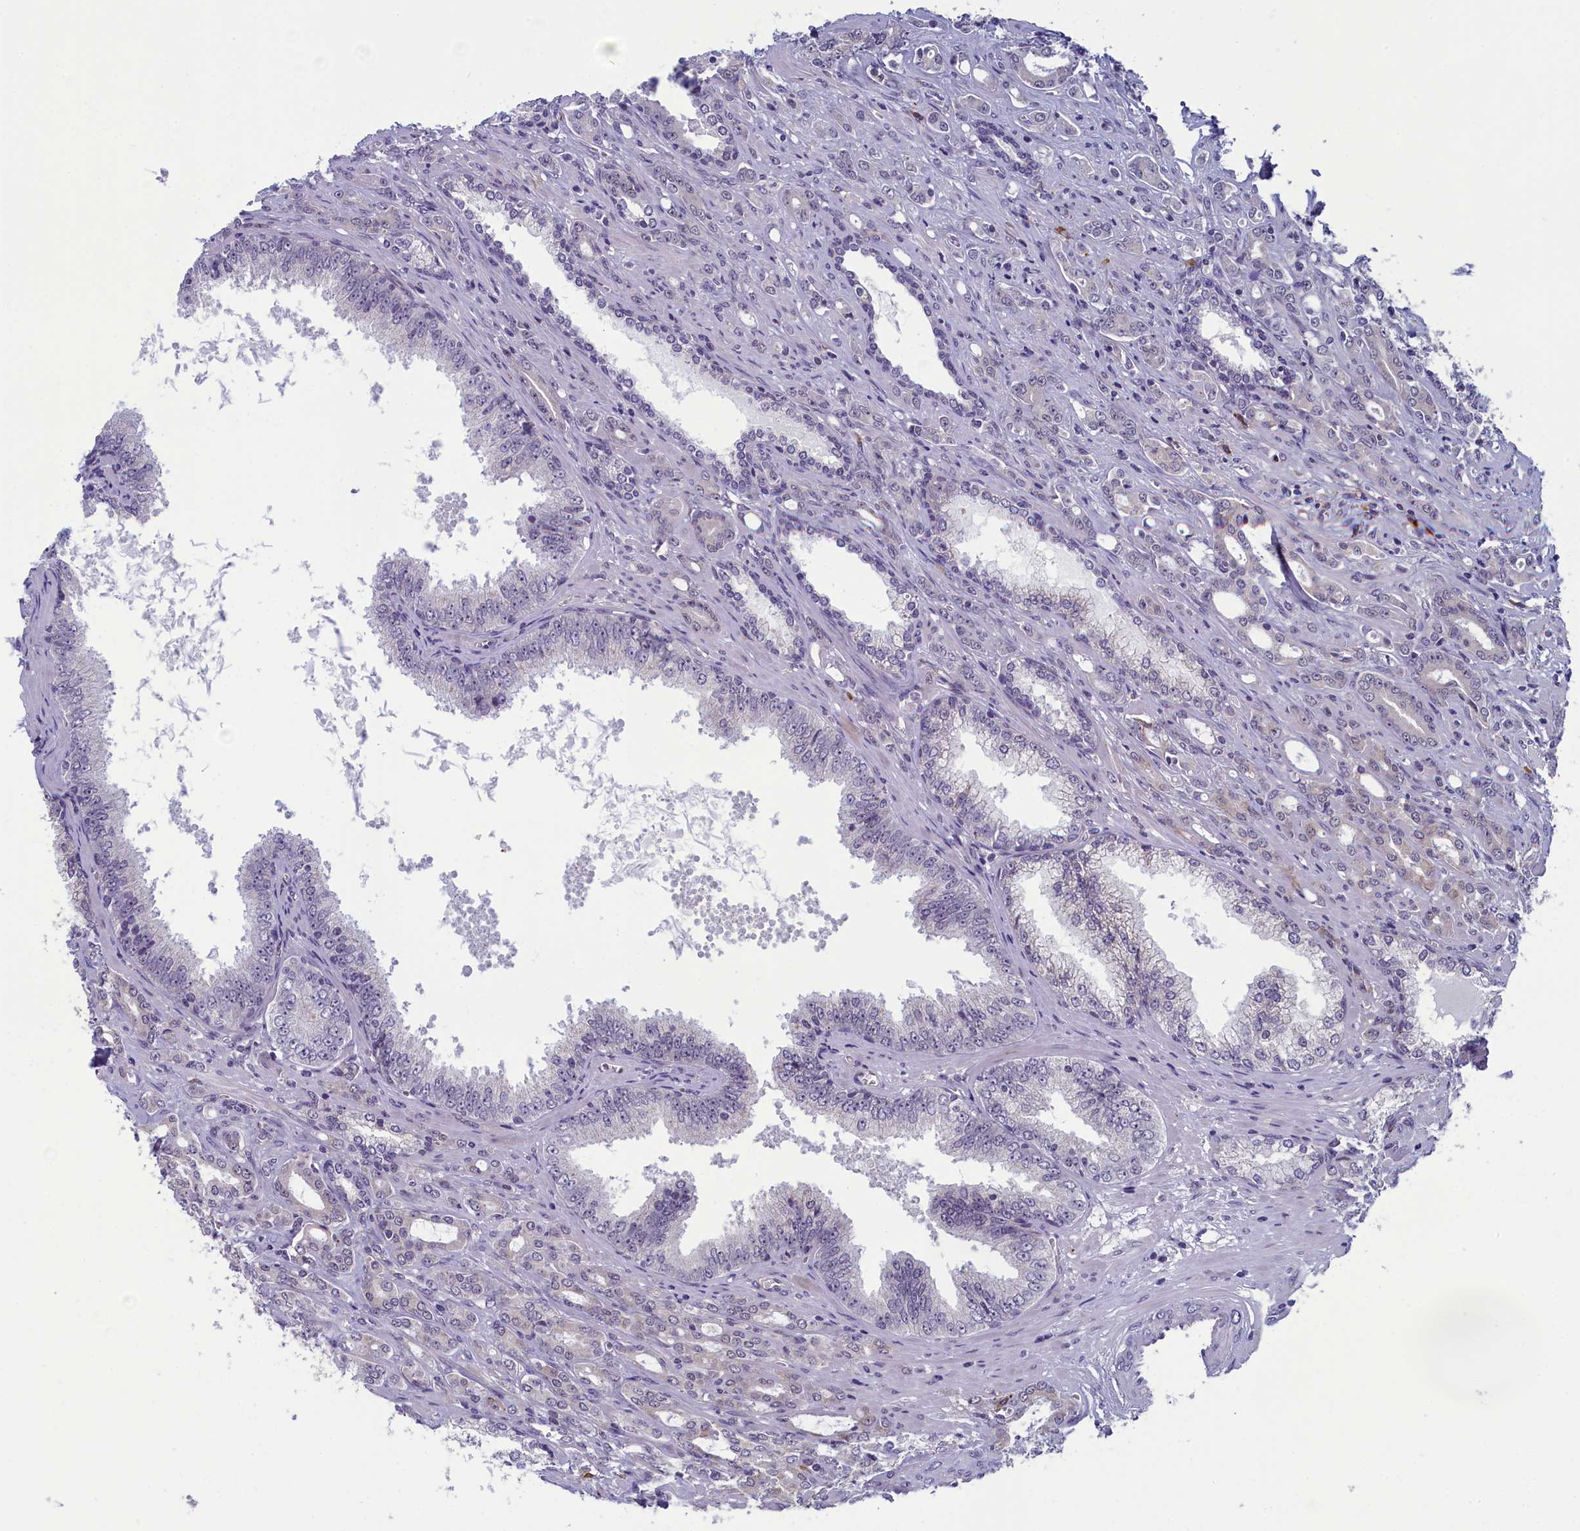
{"staining": {"intensity": "negative", "quantity": "none", "location": "none"}, "tissue": "prostate cancer", "cell_type": "Tumor cells", "image_type": "cancer", "snomed": [{"axis": "morphology", "description": "Adenocarcinoma, High grade"}, {"axis": "topography", "description": "Prostate"}], "caption": "Immunohistochemistry (IHC) histopathology image of human prostate adenocarcinoma (high-grade) stained for a protein (brown), which shows no staining in tumor cells.", "gene": "CNEP1R1", "patient": {"sex": "male", "age": 72}}